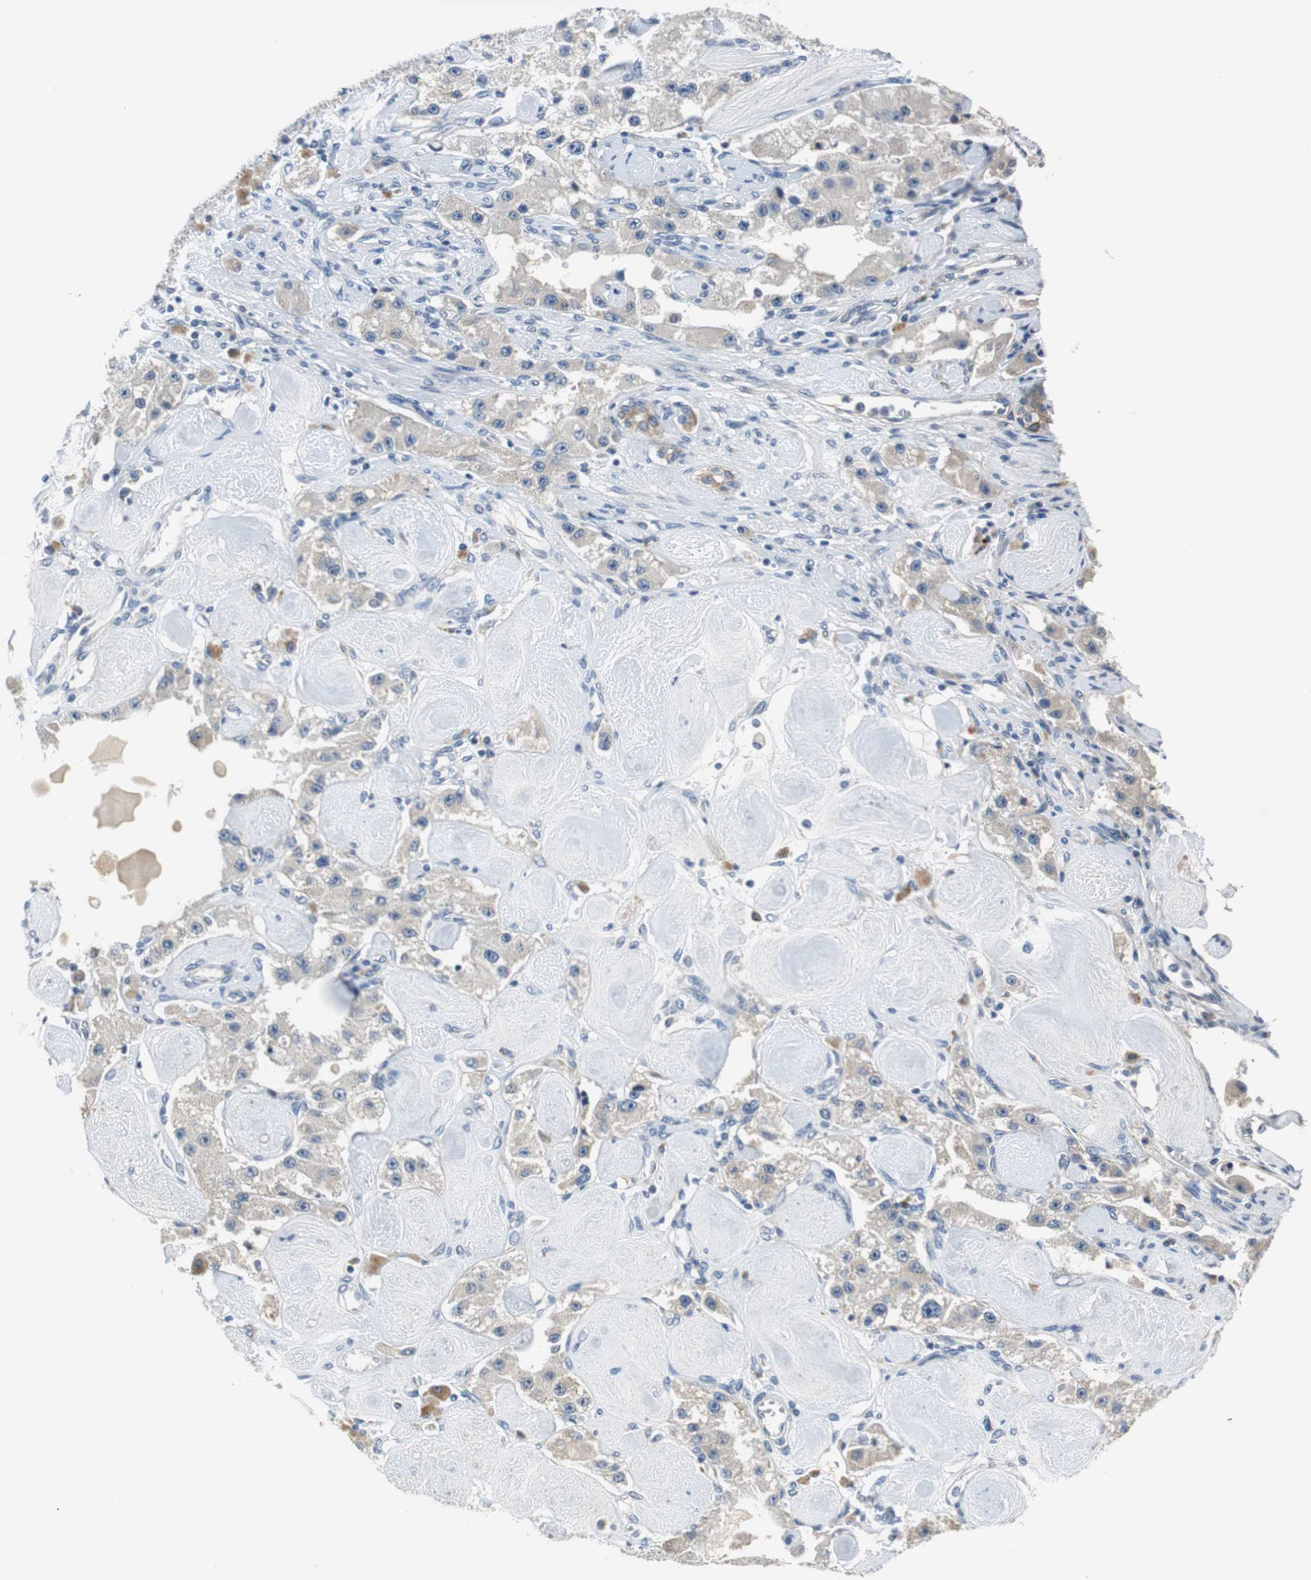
{"staining": {"intensity": "weak", "quantity": ">75%", "location": "cytoplasmic/membranous"}, "tissue": "carcinoid", "cell_type": "Tumor cells", "image_type": "cancer", "snomed": [{"axis": "morphology", "description": "Carcinoid, malignant, NOS"}, {"axis": "topography", "description": "Pancreas"}], "caption": "IHC (DAB) staining of carcinoid (malignant) reveals weak cytoplasmic/membranous protein staining in approximately >75% of tumor cells.", "gene": "FADS2", "patient": {"sex": "male", "age": 41}}